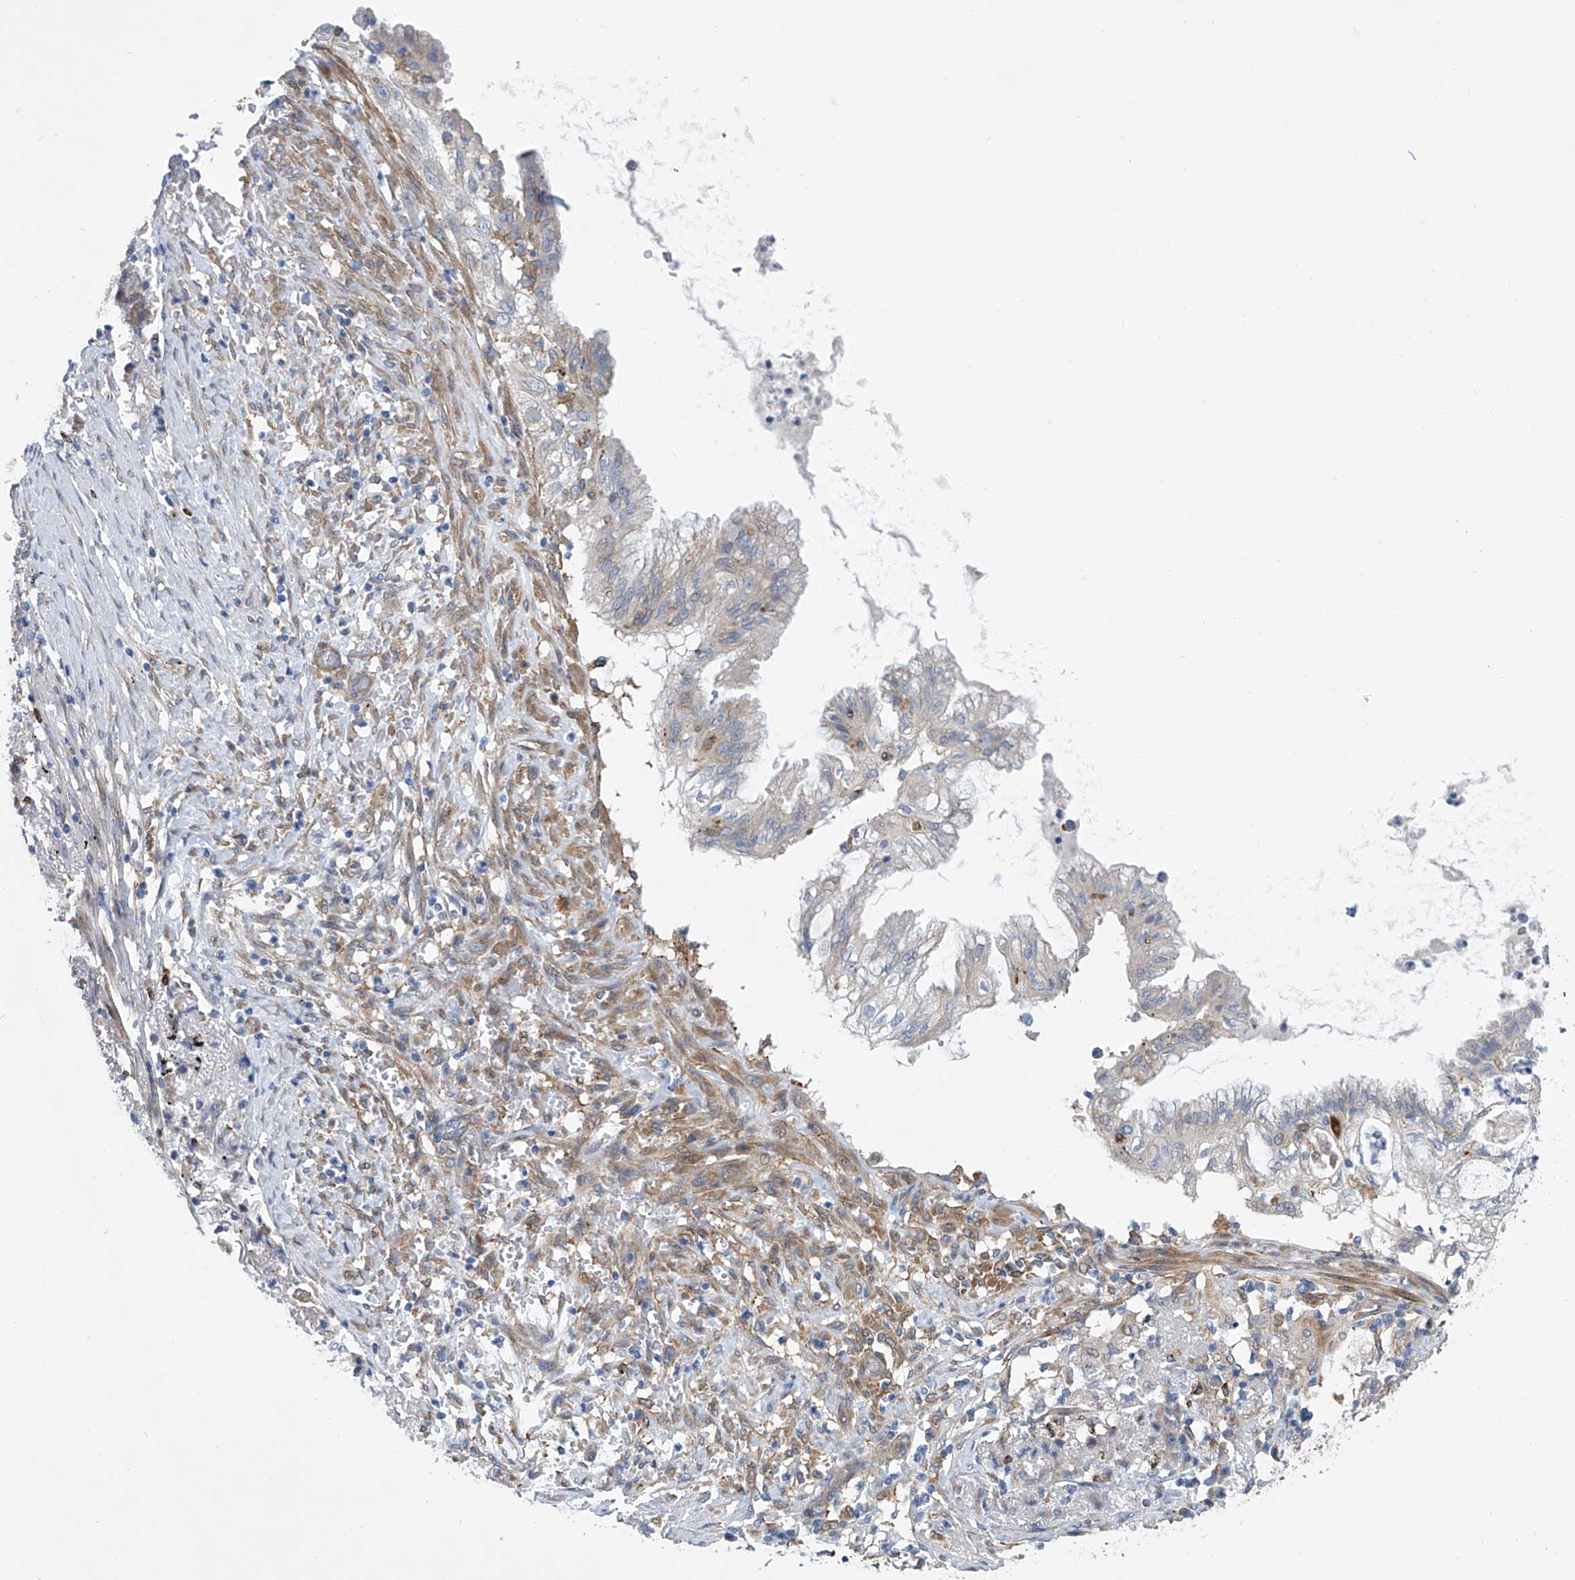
{"staining": {"intensity": "negative", "quantity": "none", "location": "none"}, "tissue": "lung cancer", "cell_type": "Tumor cells", "image_type": "cancer", "snomed": [{"axis": "morphology", "description": "Adenocarcinoma, NOS"}, {"axis": "topography", "description": "Lung"}], "caption": "Immunohistochemical staining of human adenocarcinoma (lung) displays no significant staining in tumor cells. Nuclei are stained in blue.", "gene": "TNN", "patient": {"sex": "female", "age": 70}}